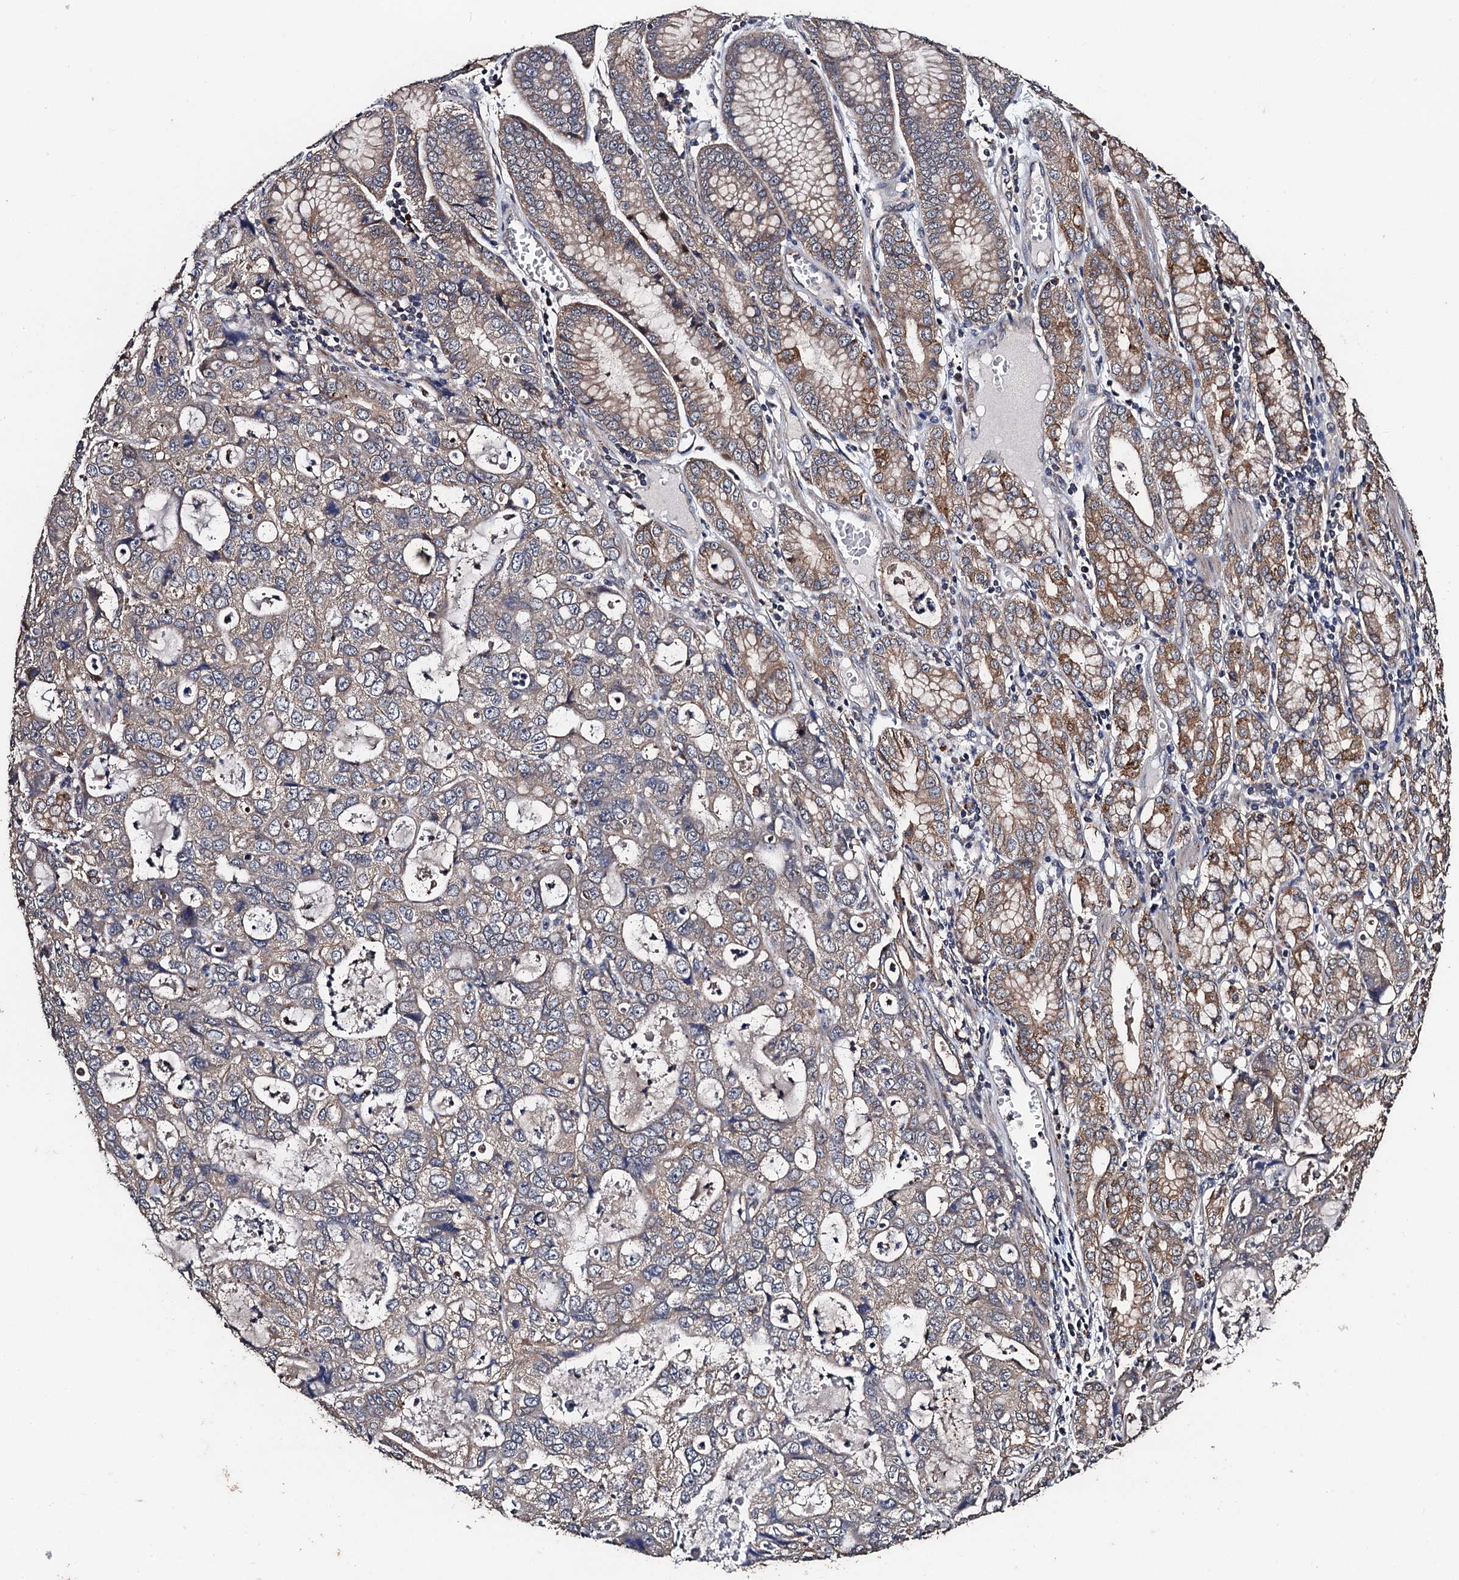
{"staining": {"intensity": "moderate", "quantity": "<25%", "location": "cytoplasmic/membranous"}, "tissue": "stomach cancer", "cell_type": "Tumor cells", "image_type": "cancer", "snomed": [{"axis": "morphology", "description": "Adenocarcinoma, NOS"}, {"axis": "topography", "description": "Stomach, upper"}], "caption": "Stomach cancer (adenocarcinoma) stained with a brown dye shows moderate cytoplasmic/membranous positive staining in about <25% of tumor cells.", "gene": "PPTC7", "patient": {"sex": "female", "age": 52}}